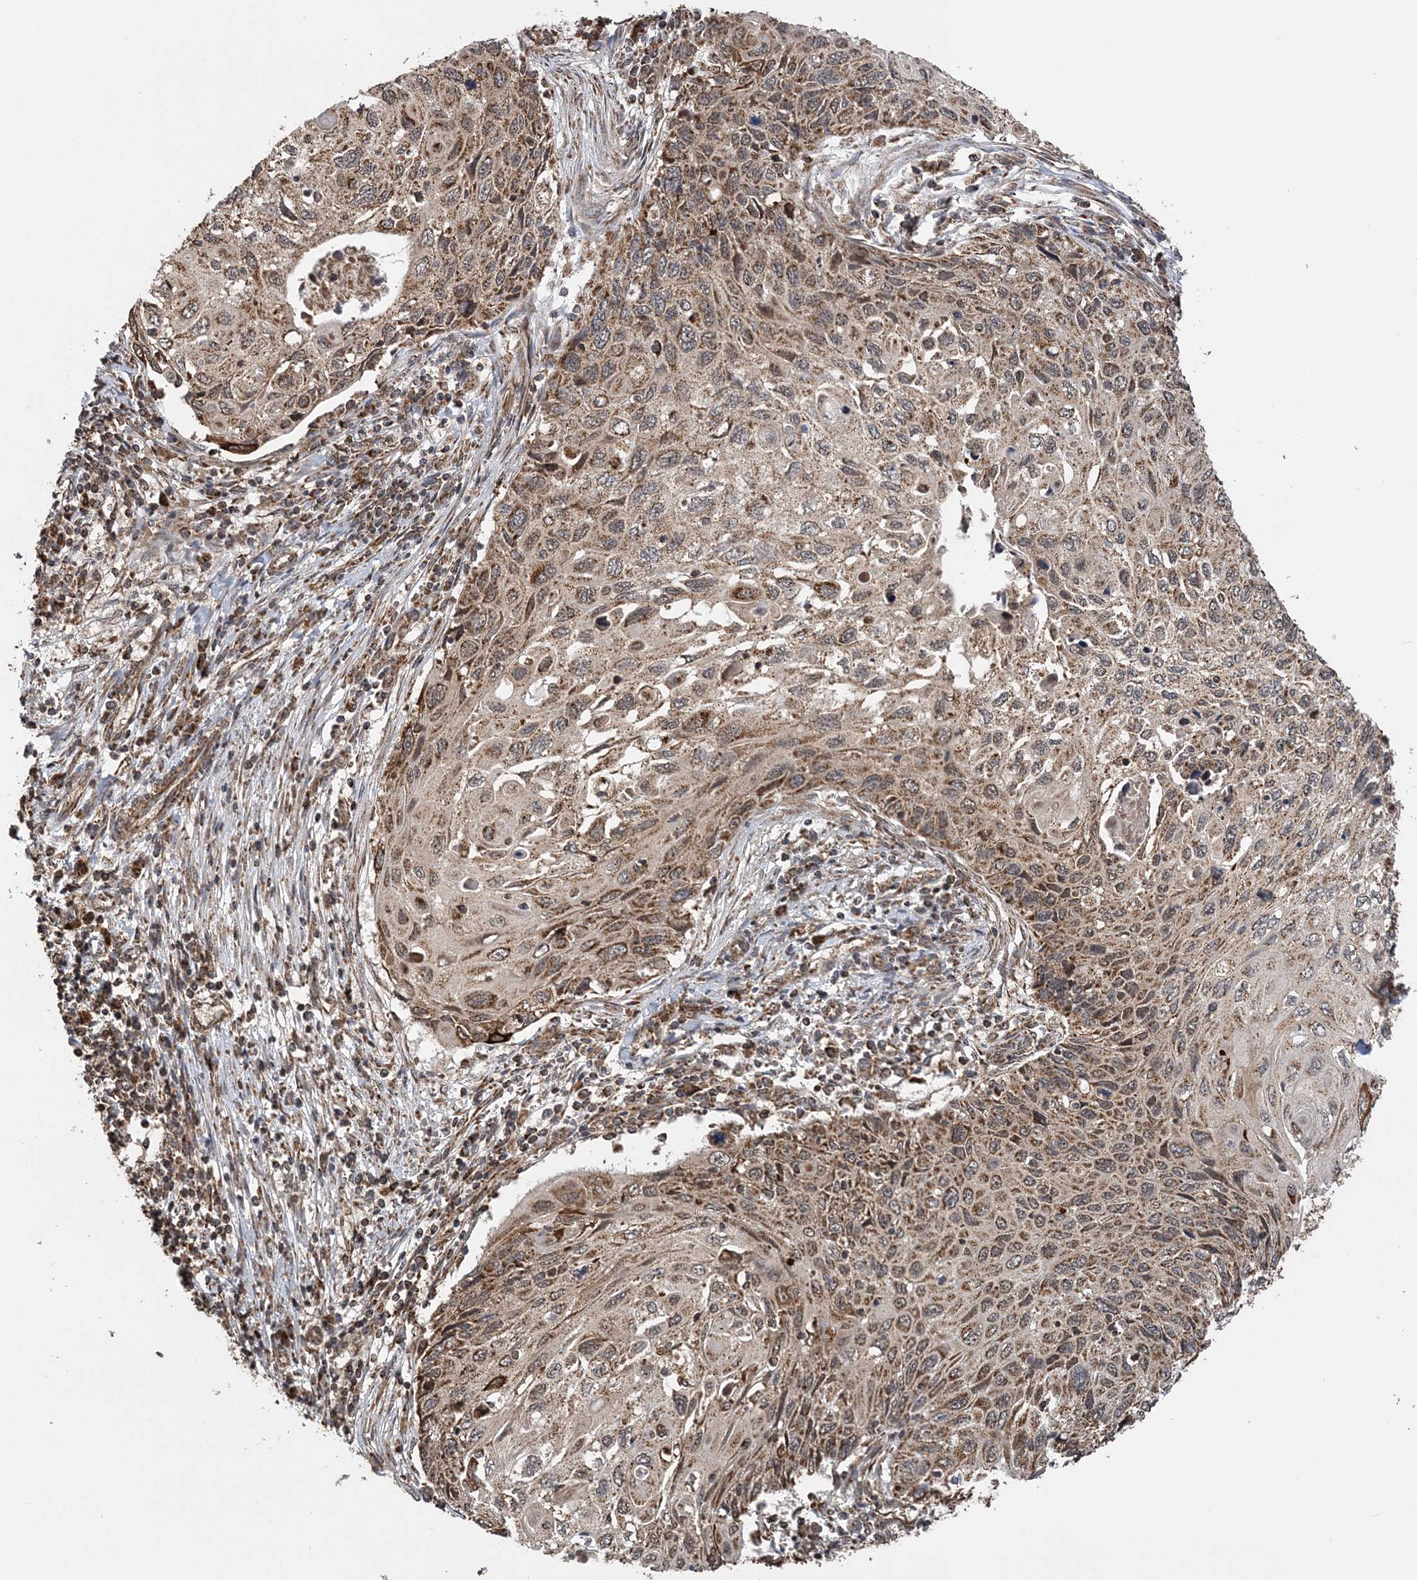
{"staining": {"intensity": "moderate", "quantity": ">75%", "location": "cytoplasmic/membranous"}, "tissue": "cervical cancer", "cell_type": "Tumor cells", "image_type": "cancer", "snomed": [{"axis": "morphology", "description": "Squamous cell carcinoma, NOS"}, {"axis": "topography", "description": "Cervix"}], "caption": "A medium amount of moderate cytoplasmic/membranous staining is identified in approximately >75% of tumor cells in squamous cell carcinoma (cervical) tissue.", "gene": "PCBP1", "patient": {"sex": "female", "age": 70}}